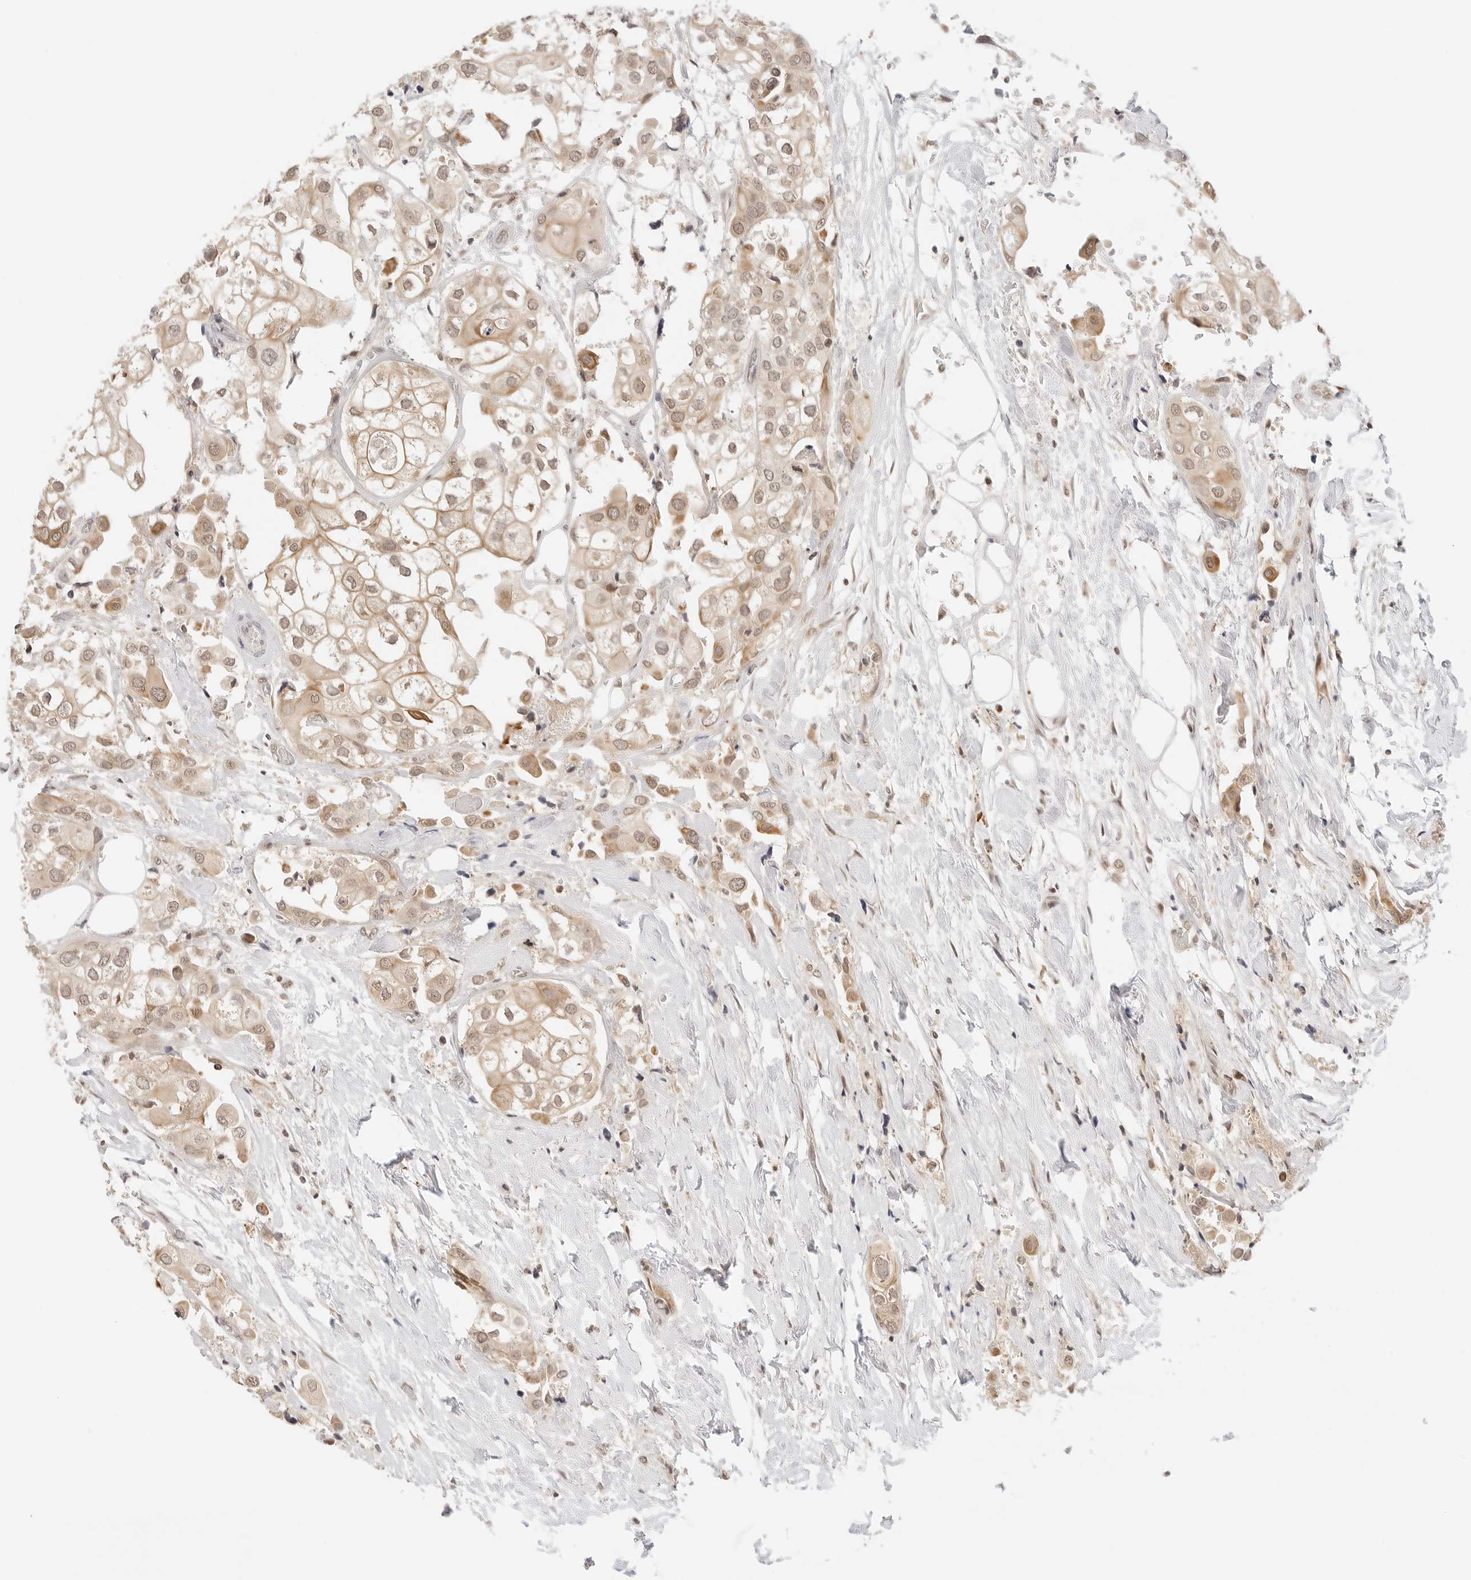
{"staining": {"intensity": "weak", "quantity": ">75%", "location": "cytoplasmic/membranous,nuclear"}, "tissue": "urothelial cancer", "cell_type": "Tumor cells", "image_type": "cancer", "snomed": [{"axis": "morphology", "description": "Urothelial carcinoma, High grade"}, {"axis": "topography", "description": "Urinary bladder"}], "caption": "This histopathology image demonstrates IHC staining of high-grade urothelial carcinoma, with low weak cytoplasmic/membranous and nuclear staining in about >75% of tumor cells.", "gene": "SEPTIN4", "patient": {"sex": "male", "age": 64}}